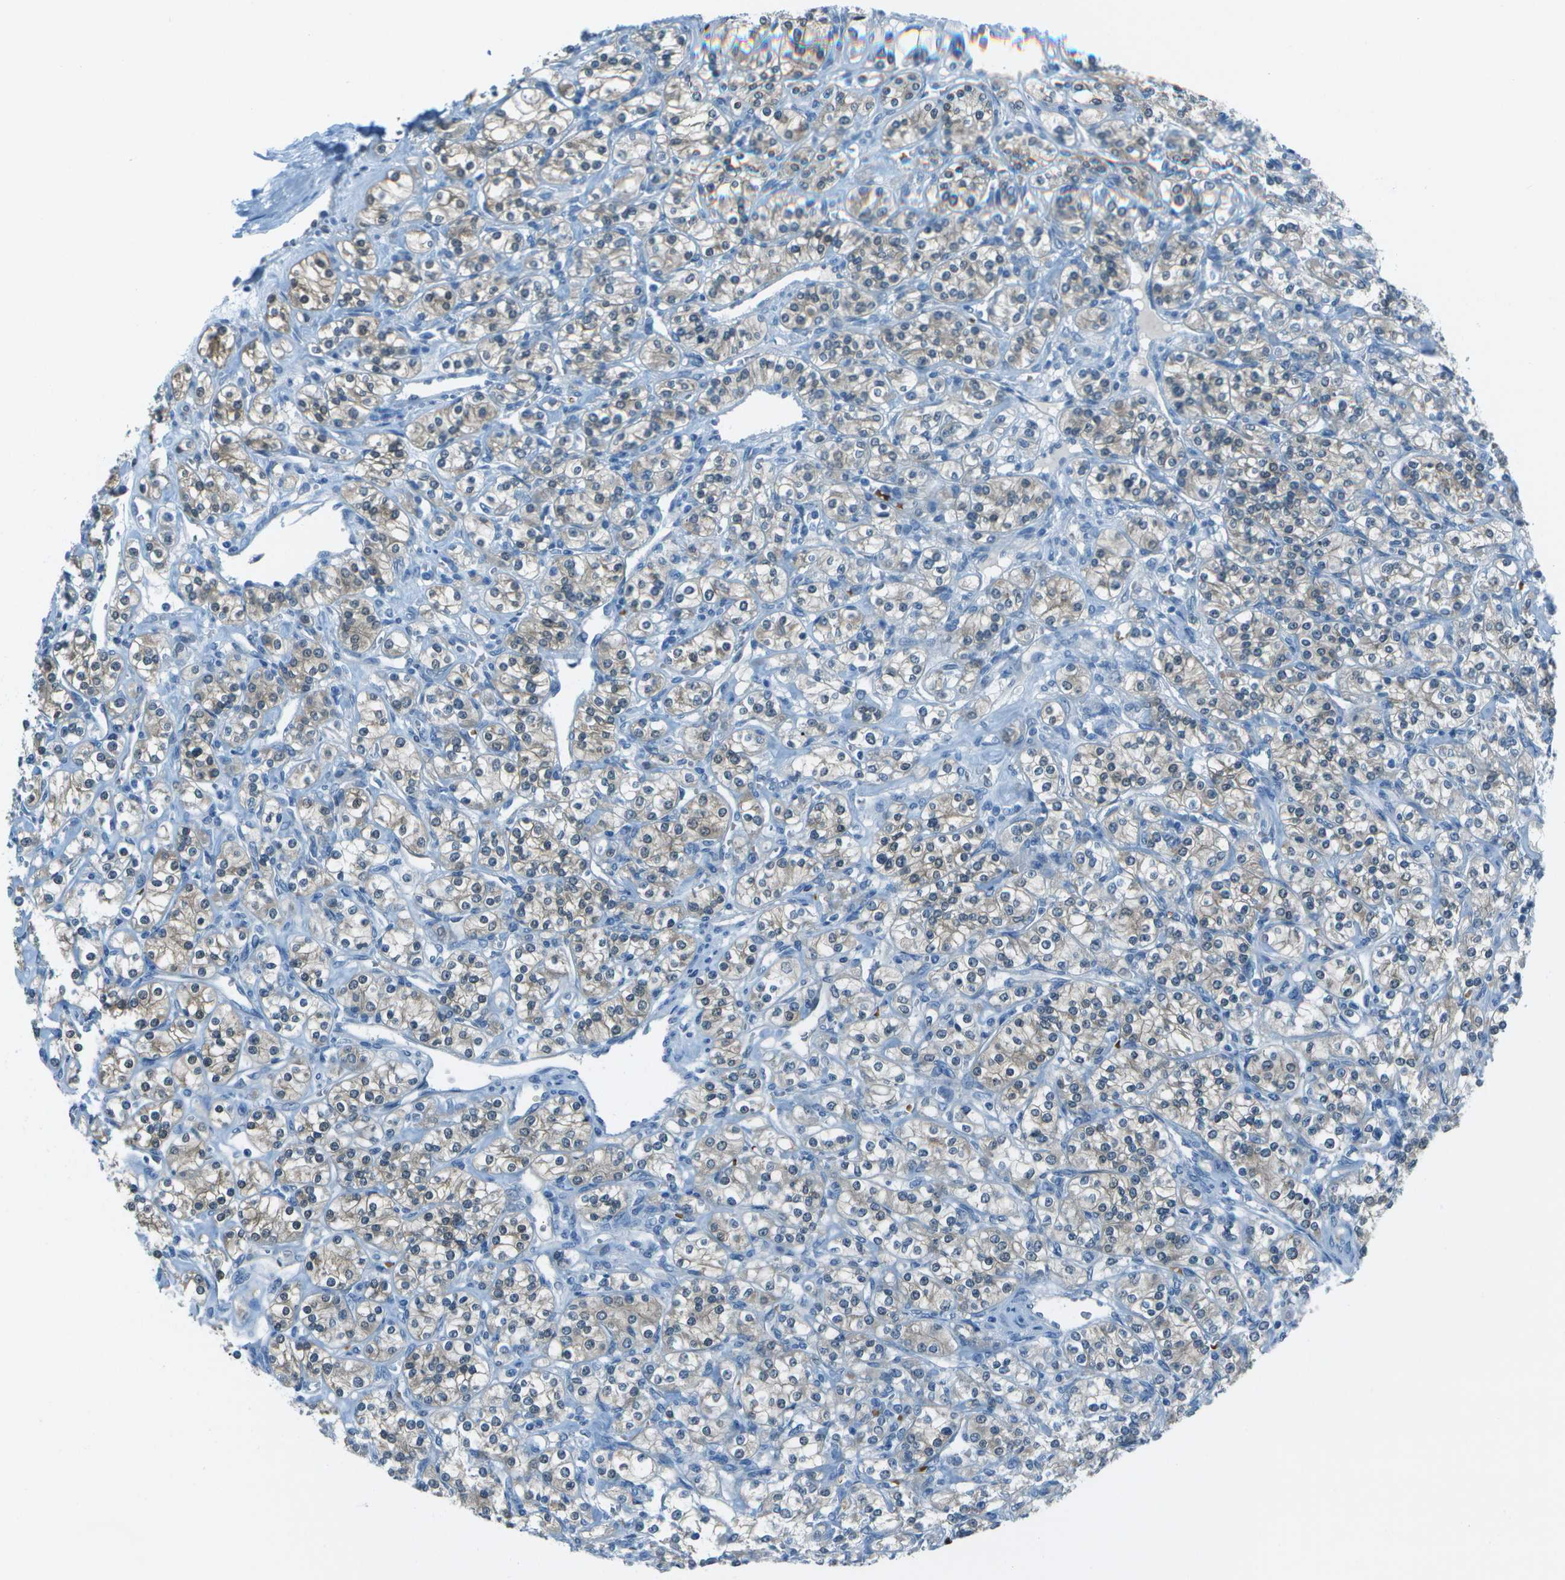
{"staining": {"intensity": "weak", "quantity": "25%-75%", "location": "cytoplasmic/membranous"}, "tissue": "renal cancer", "cell_type": "Tumor cells", "image_type": "cancer", "snomed": [{"axis": "morphology", "description": "Adenocarcinoma, NOS"}, {"axis": "topography", "description": "Kidney"}], "caption": "Immunohistochemical staining of human renal adenocarcinoma reveals low levels of weak cytoplasmic/membranous positivity in about 25%-75% of tumor cells.", "gene": "ASL", "patient": {"sex": "male", "age": 77}}